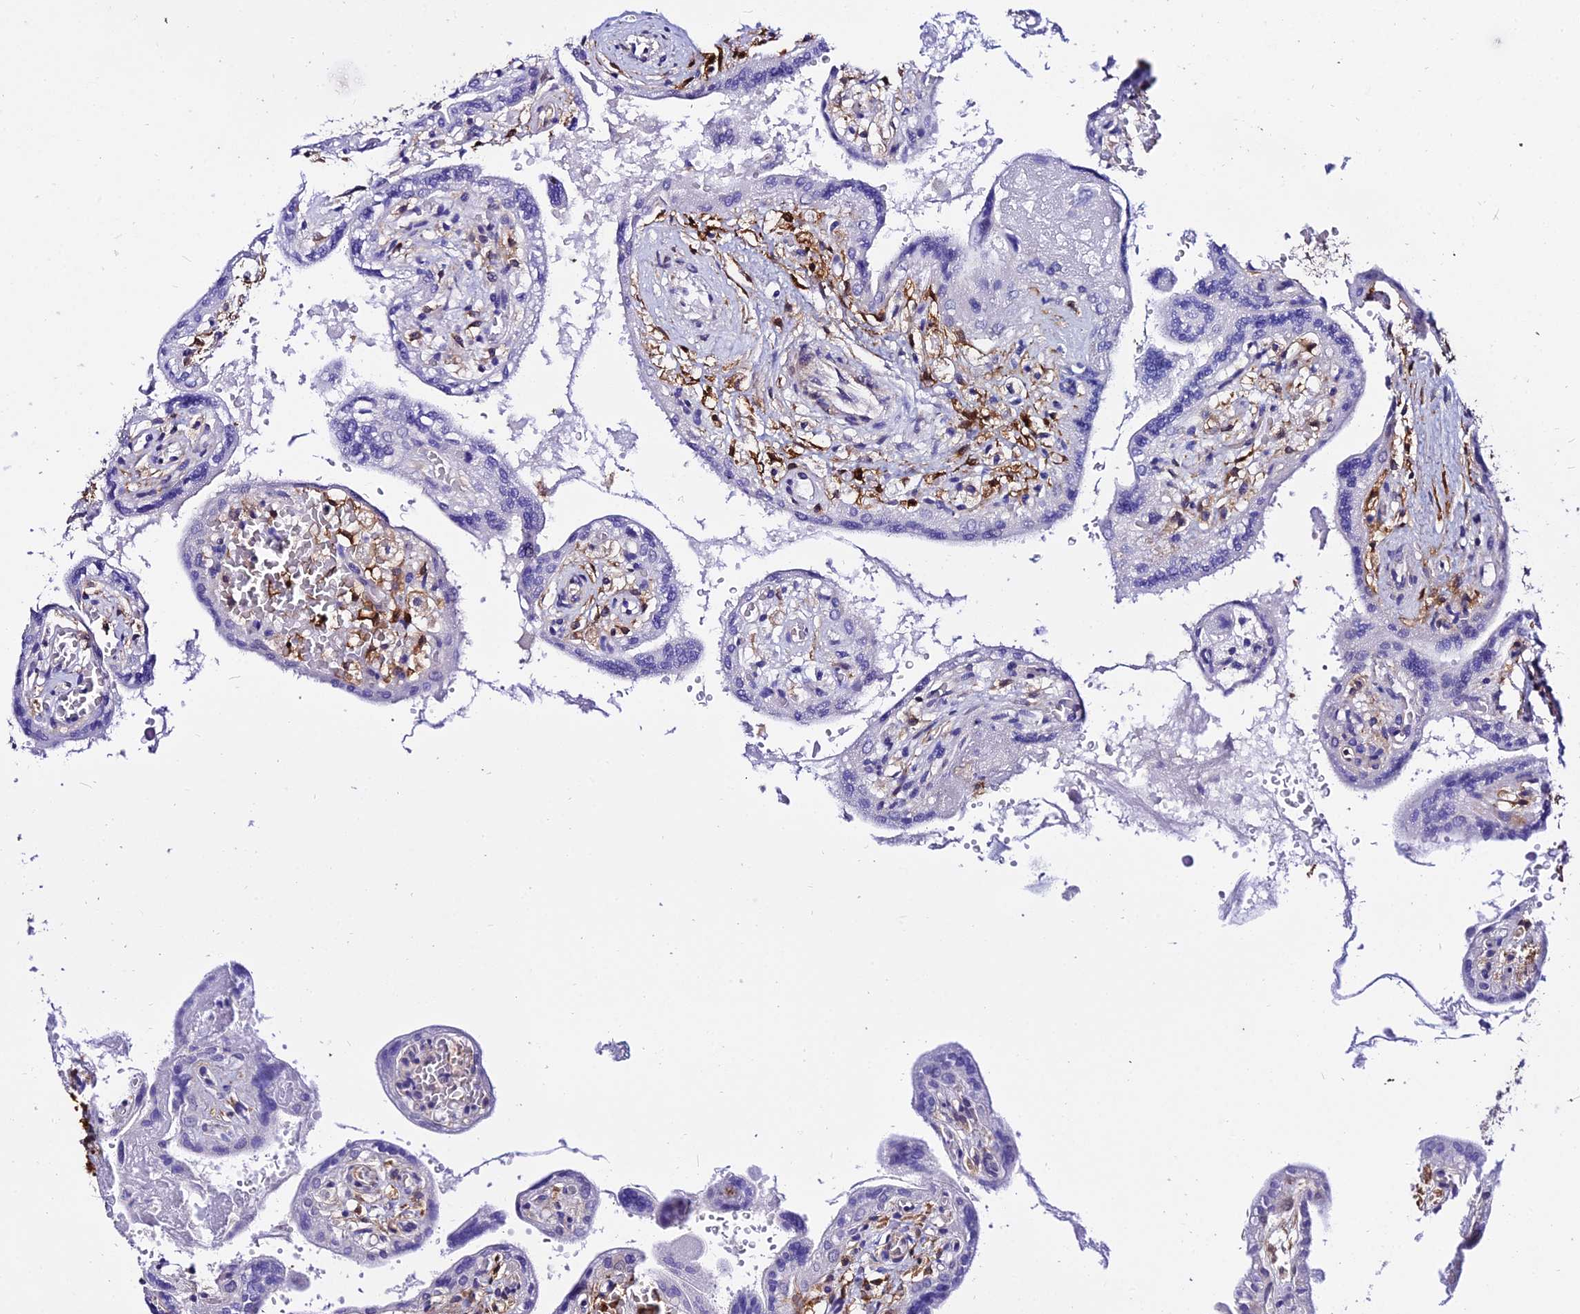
{"staining": {"intensity": "weak", "quantity": "25%-75%", "location": "cytoplasmic/membranous"}, "tissue": "placenta", "cell_type": "Trophoblastic cells", "image_type": "normal", "snomed": [{"axis": "morphology", "description": "Normal tissue, NOS"}, {"axis": "topography", "description": "Placenta"}], "caption": "About 25%-75% of trophoblastic cells in normal human placenta exhibit weak cytoplasmic/membranous protein expression as visualized by brown immunohistochemical staining.", "gene": "CSRP1", "patient": {"sex": "female", "age": 37}}